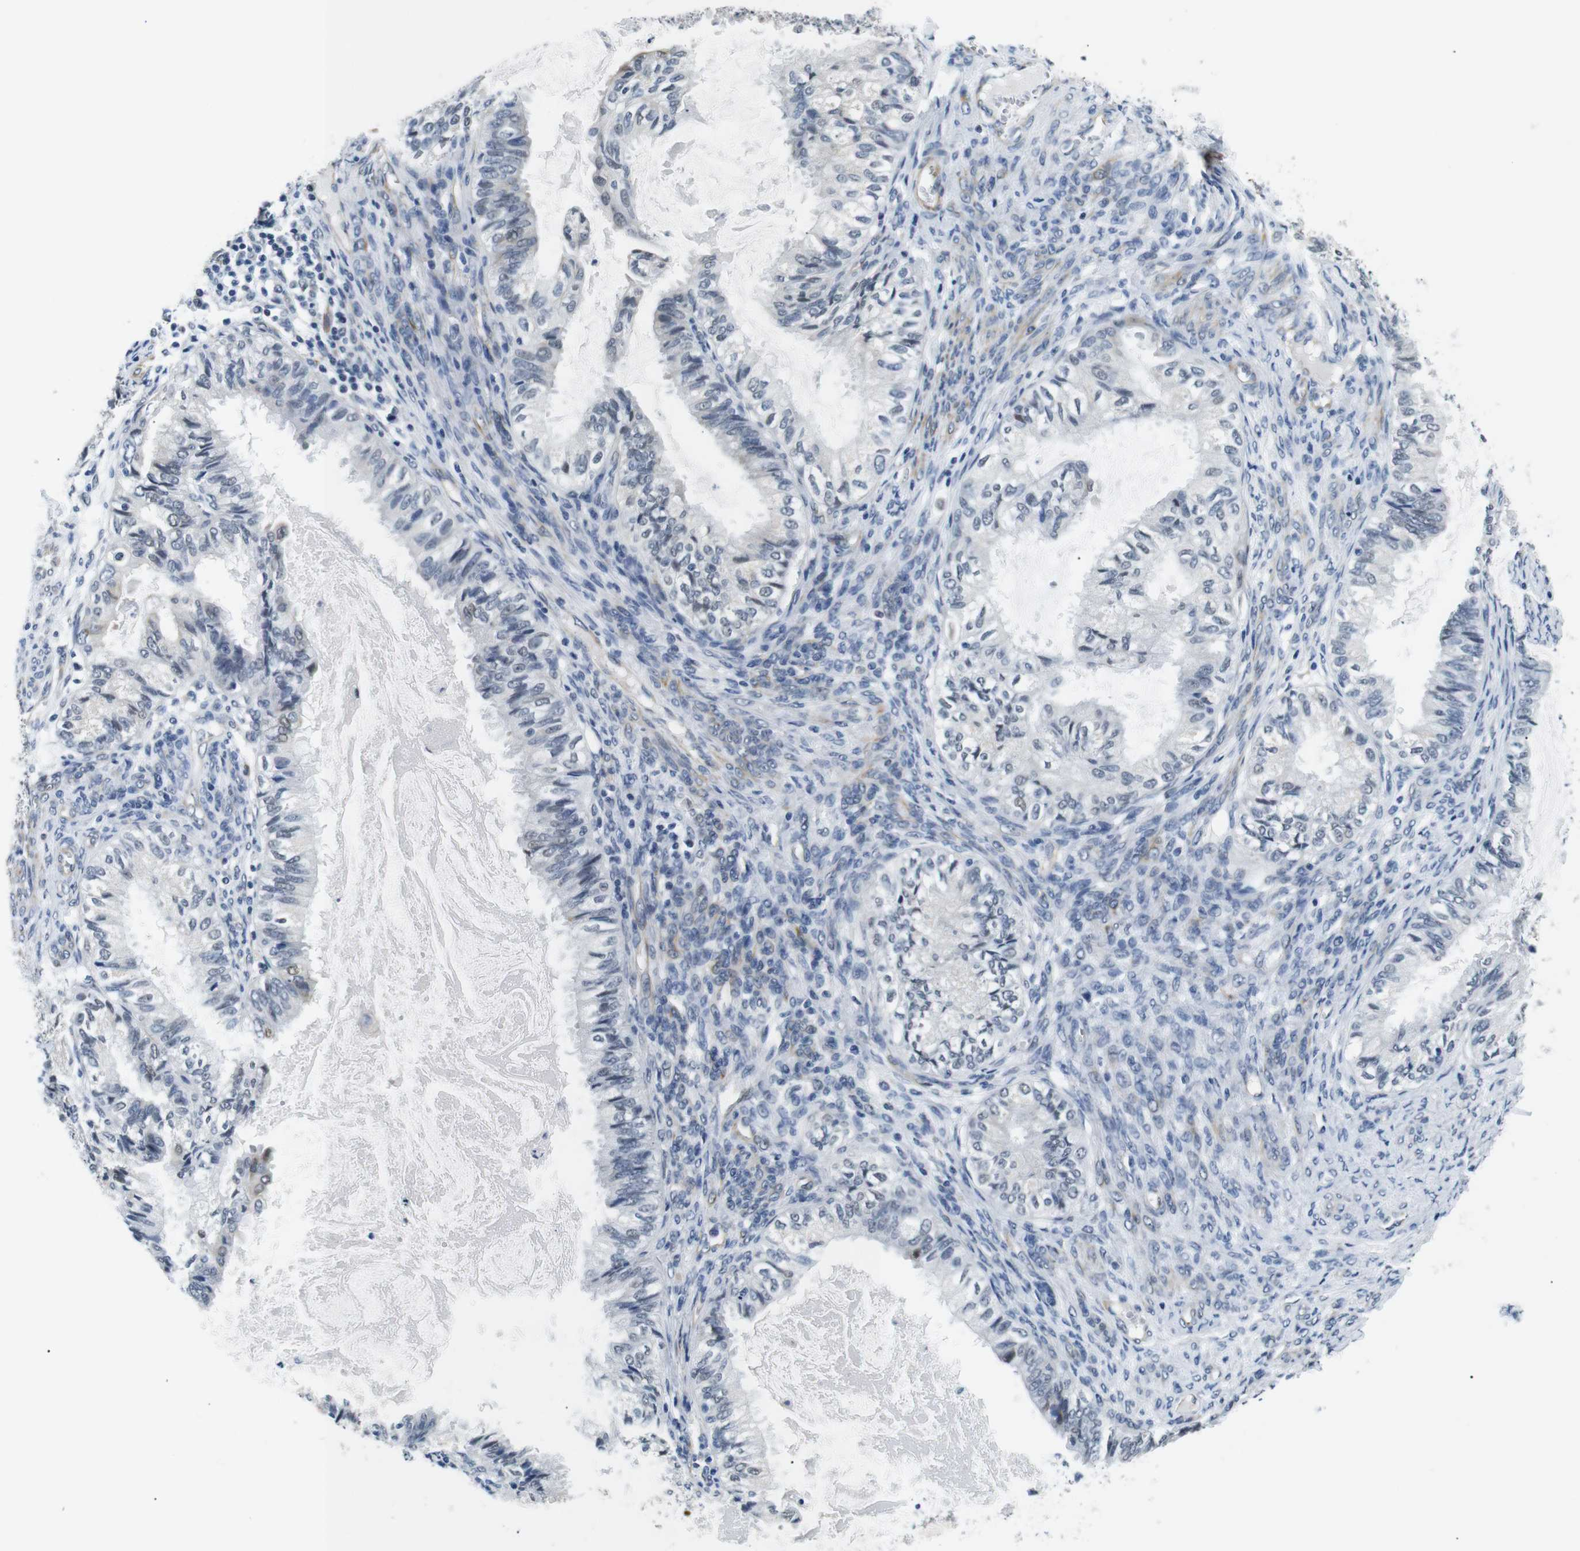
{"staining": {"intensity": "negative", "quantity": "none", "location": "none"}, "tissue": "cervical cancer", "cell_type": "Tumor cells", "image_type": "cancer", "snomed": [{"axis": "morphology", "description": "Normal tissue, NOS"}, {"axis": "morphology", "description": "Adenocarcinoma, NOS"}, {"axis": "topography", "description": "Cervix"}, {"axis": "topography", "description": "Endometrium"}], "caption": "Photomicrograph shows no significant protein staining in tumor cells of cervical cancer.", "gene": "TAFA1", "patient": {"sex": "female", "age": 86}}